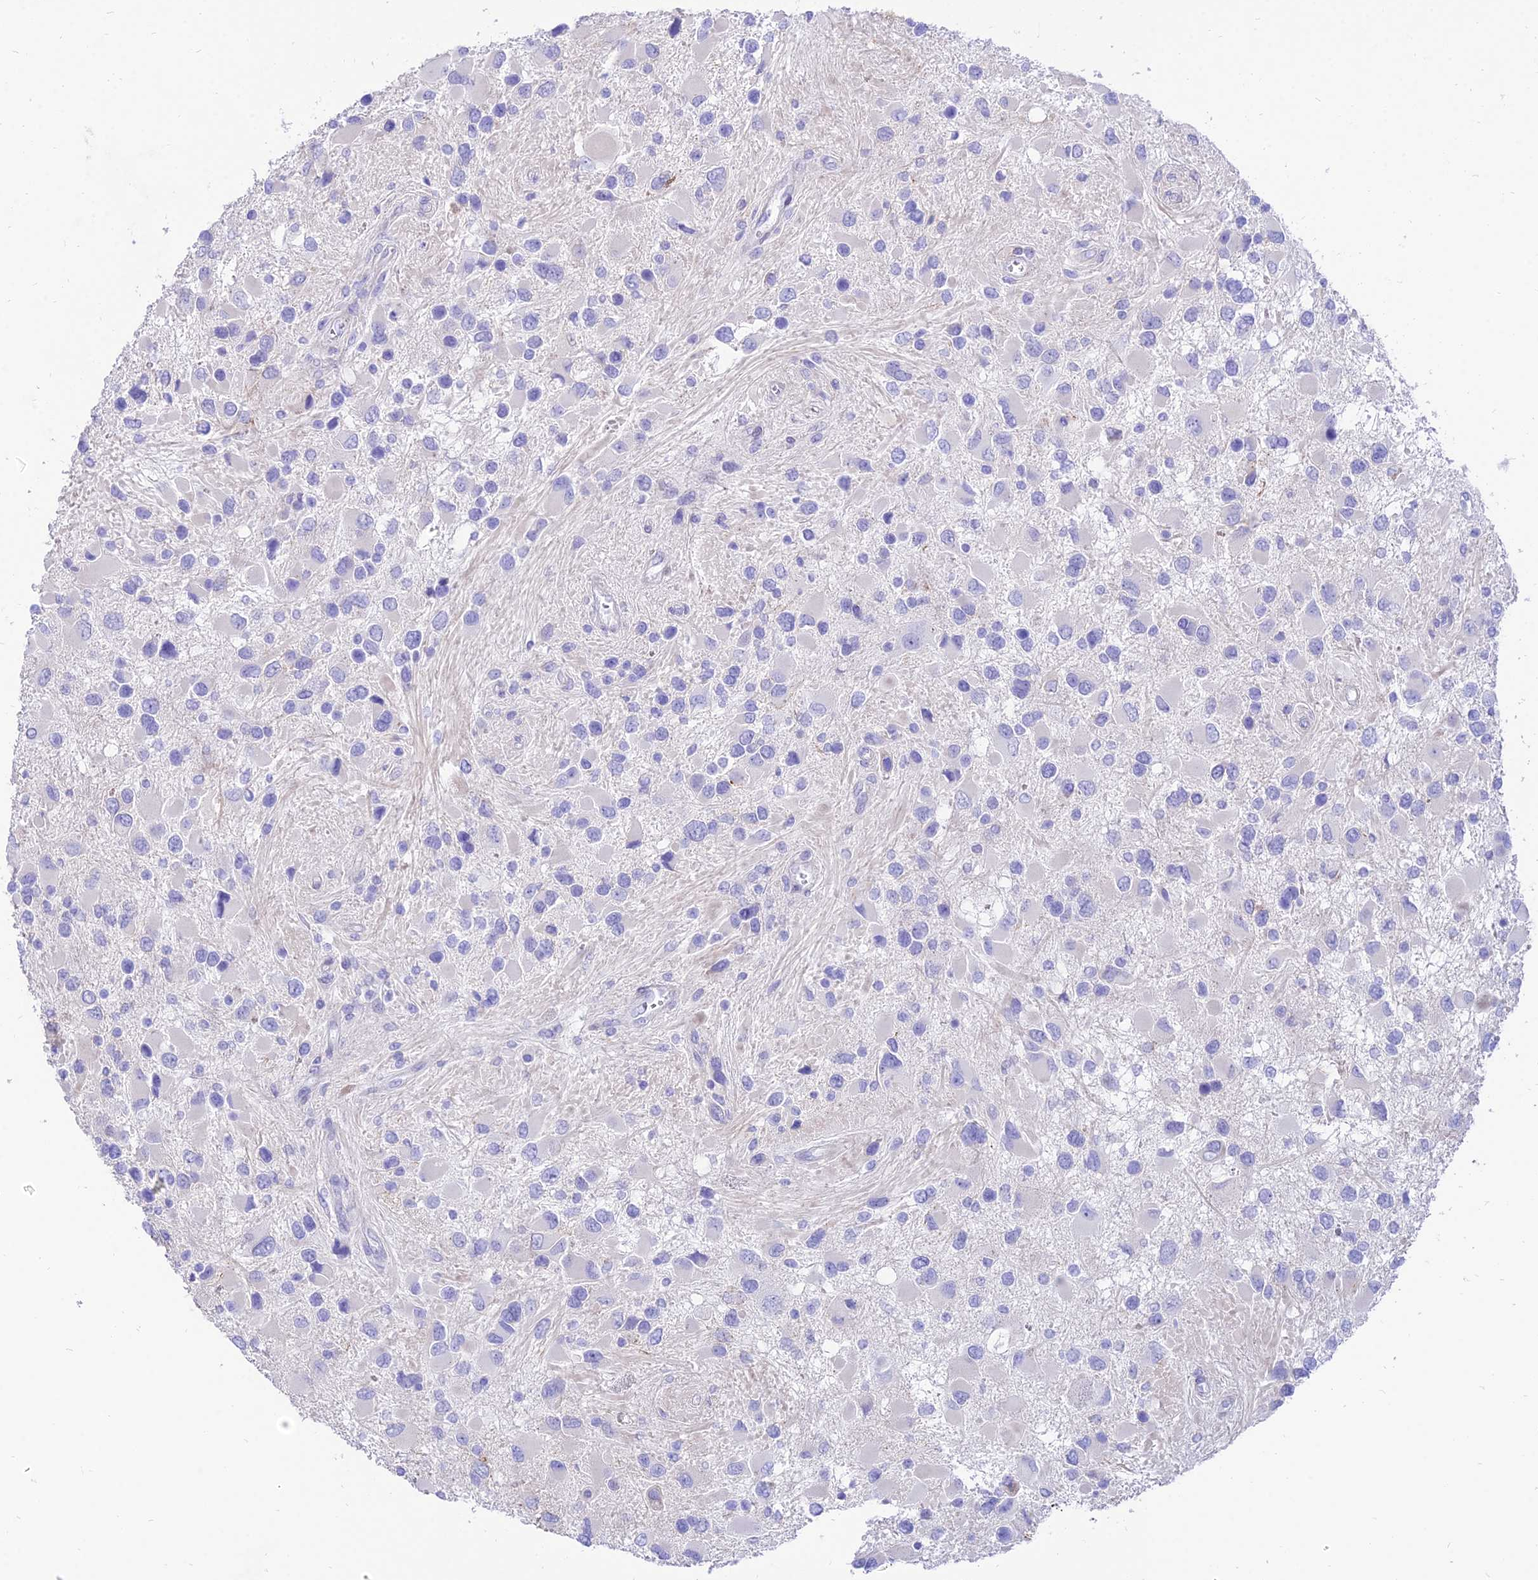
{"staining": {"intensity": "negative", "quantity": "none", "location": "none"}, "tissue": "glioma", "cell_type": "Tumor cells", "image_type": "cancer", "snomed": [{"axis": "morphology", "description": "Glioma, malignant, High grade"}, {"axis": "topography", "description": "Brain"}], "caption": "Immunohistochemistry (IHC) of malignant high-grade glioma shows no staining in tumor cells. The staining is performed using DAB brown chromogen with nuclei counter-stained in using hematoxylin.", "gene": "TAC3", "patient": {"sex": "male", "age": 53}}